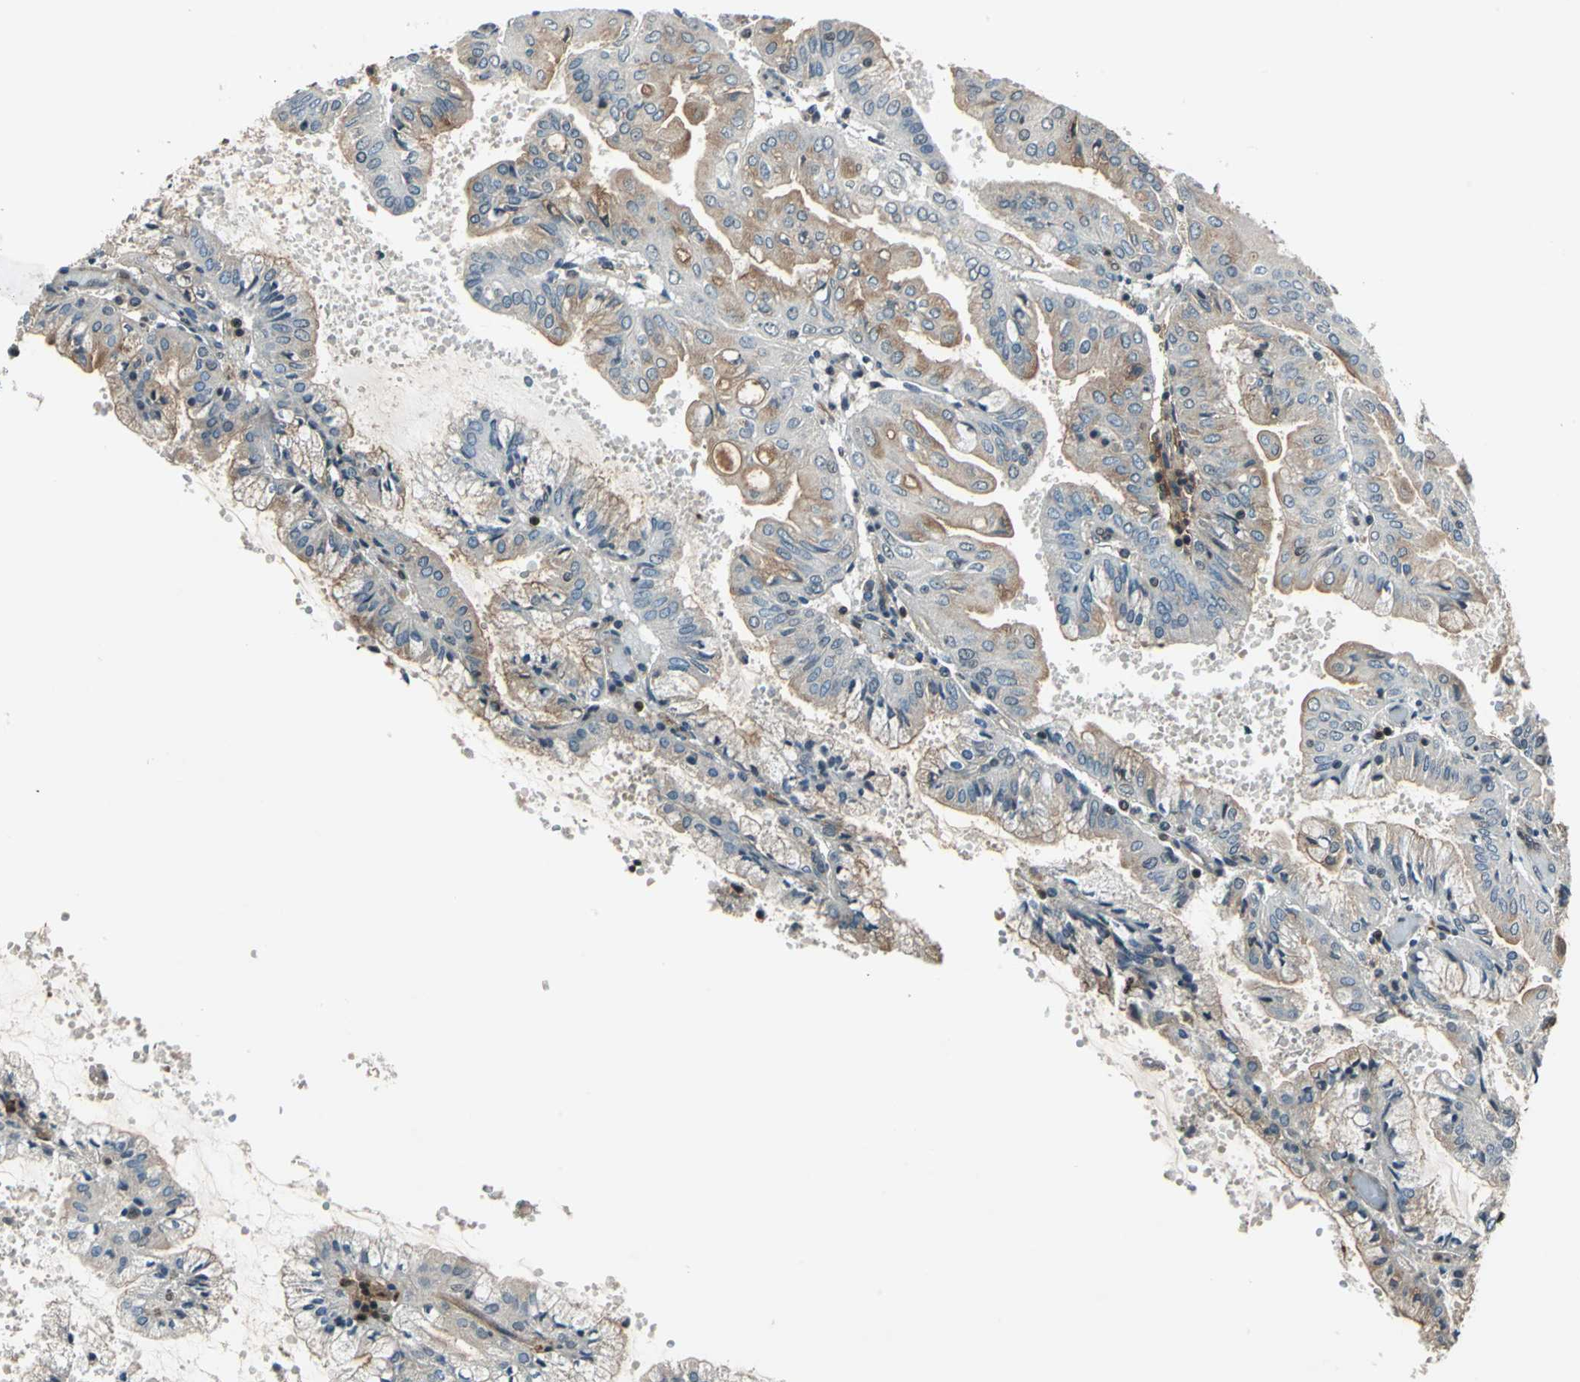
{"staining": {"intensity": "weak", "quantity": "25%-75%", "location": "cytoplasmic/membranous"}, "tissue": "endometrial cancer", "cell_type": "Tumor cells", "image_type": "cancer", "snomed": [{"axis": "morphology", "description": "Adenocarcinoma, NOS"}, {"axis": "topography", "description": "Endometrium"}], "caption": "Immunohistochemical staining of human endometrial cancer (adenocarcinoma) exhibits low levels of weak cytoplasmic/membranous expression in about 25%-75% of tumor cells.", "gene": "NR2C2", "patient": {"sex": "female", "age": 63}}